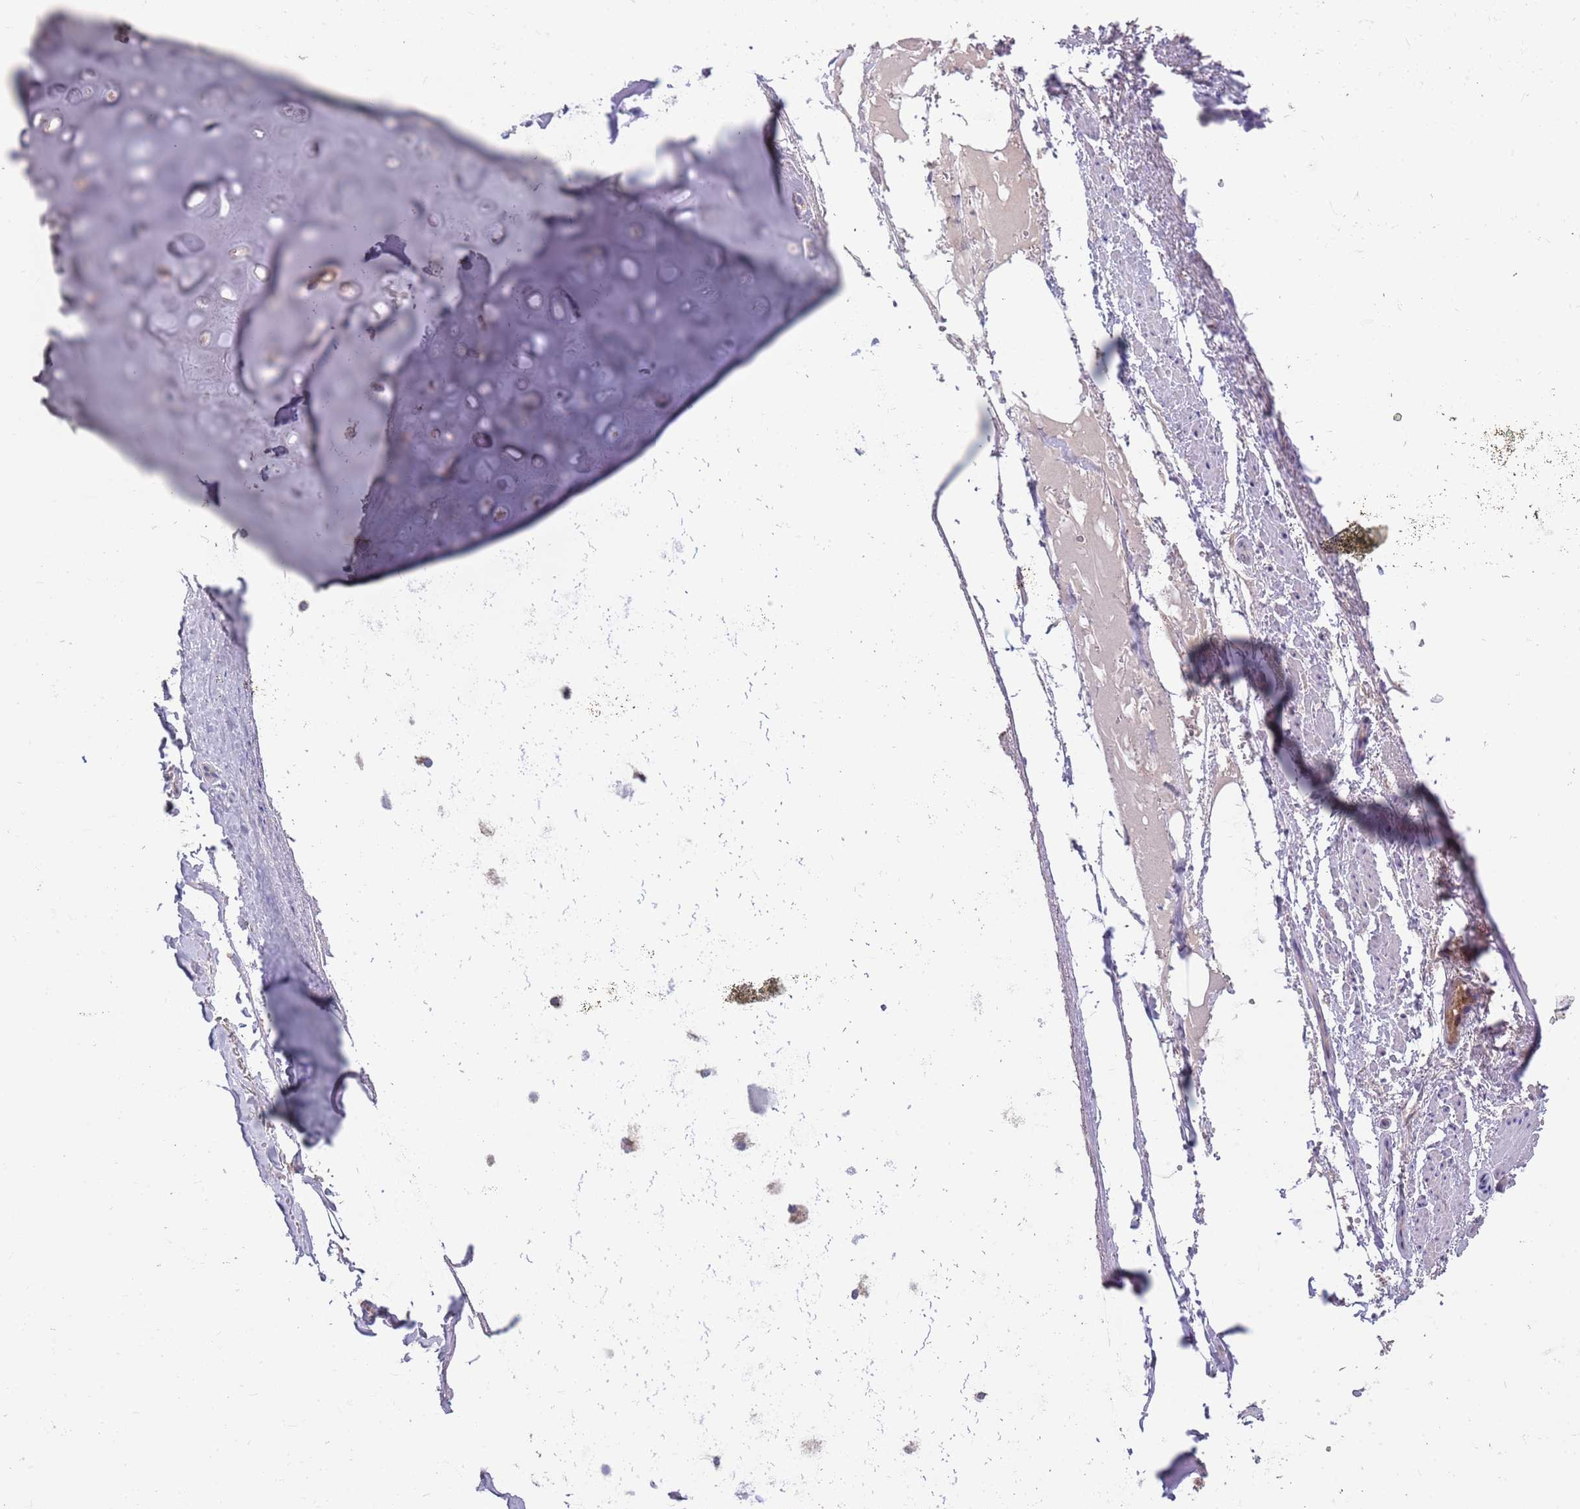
{"staining": {"intensity": "negative", "quantity": "none", "location": "none"}, "tissue": "adipose tissue", "cell_type": "Adipocytes", "image_type": "normal", "snomed": [{"axis": "morphology", "description": "Normal tissue, NOS"}, {"axis": "topography", "description": "Cartilage tissue"}], "caption": "Protein analysis of benign adipose tissue demonstrates no significant staining in adipocytes.", "gene": "DDT", "patient": {"sex": "male", "age": 66}}